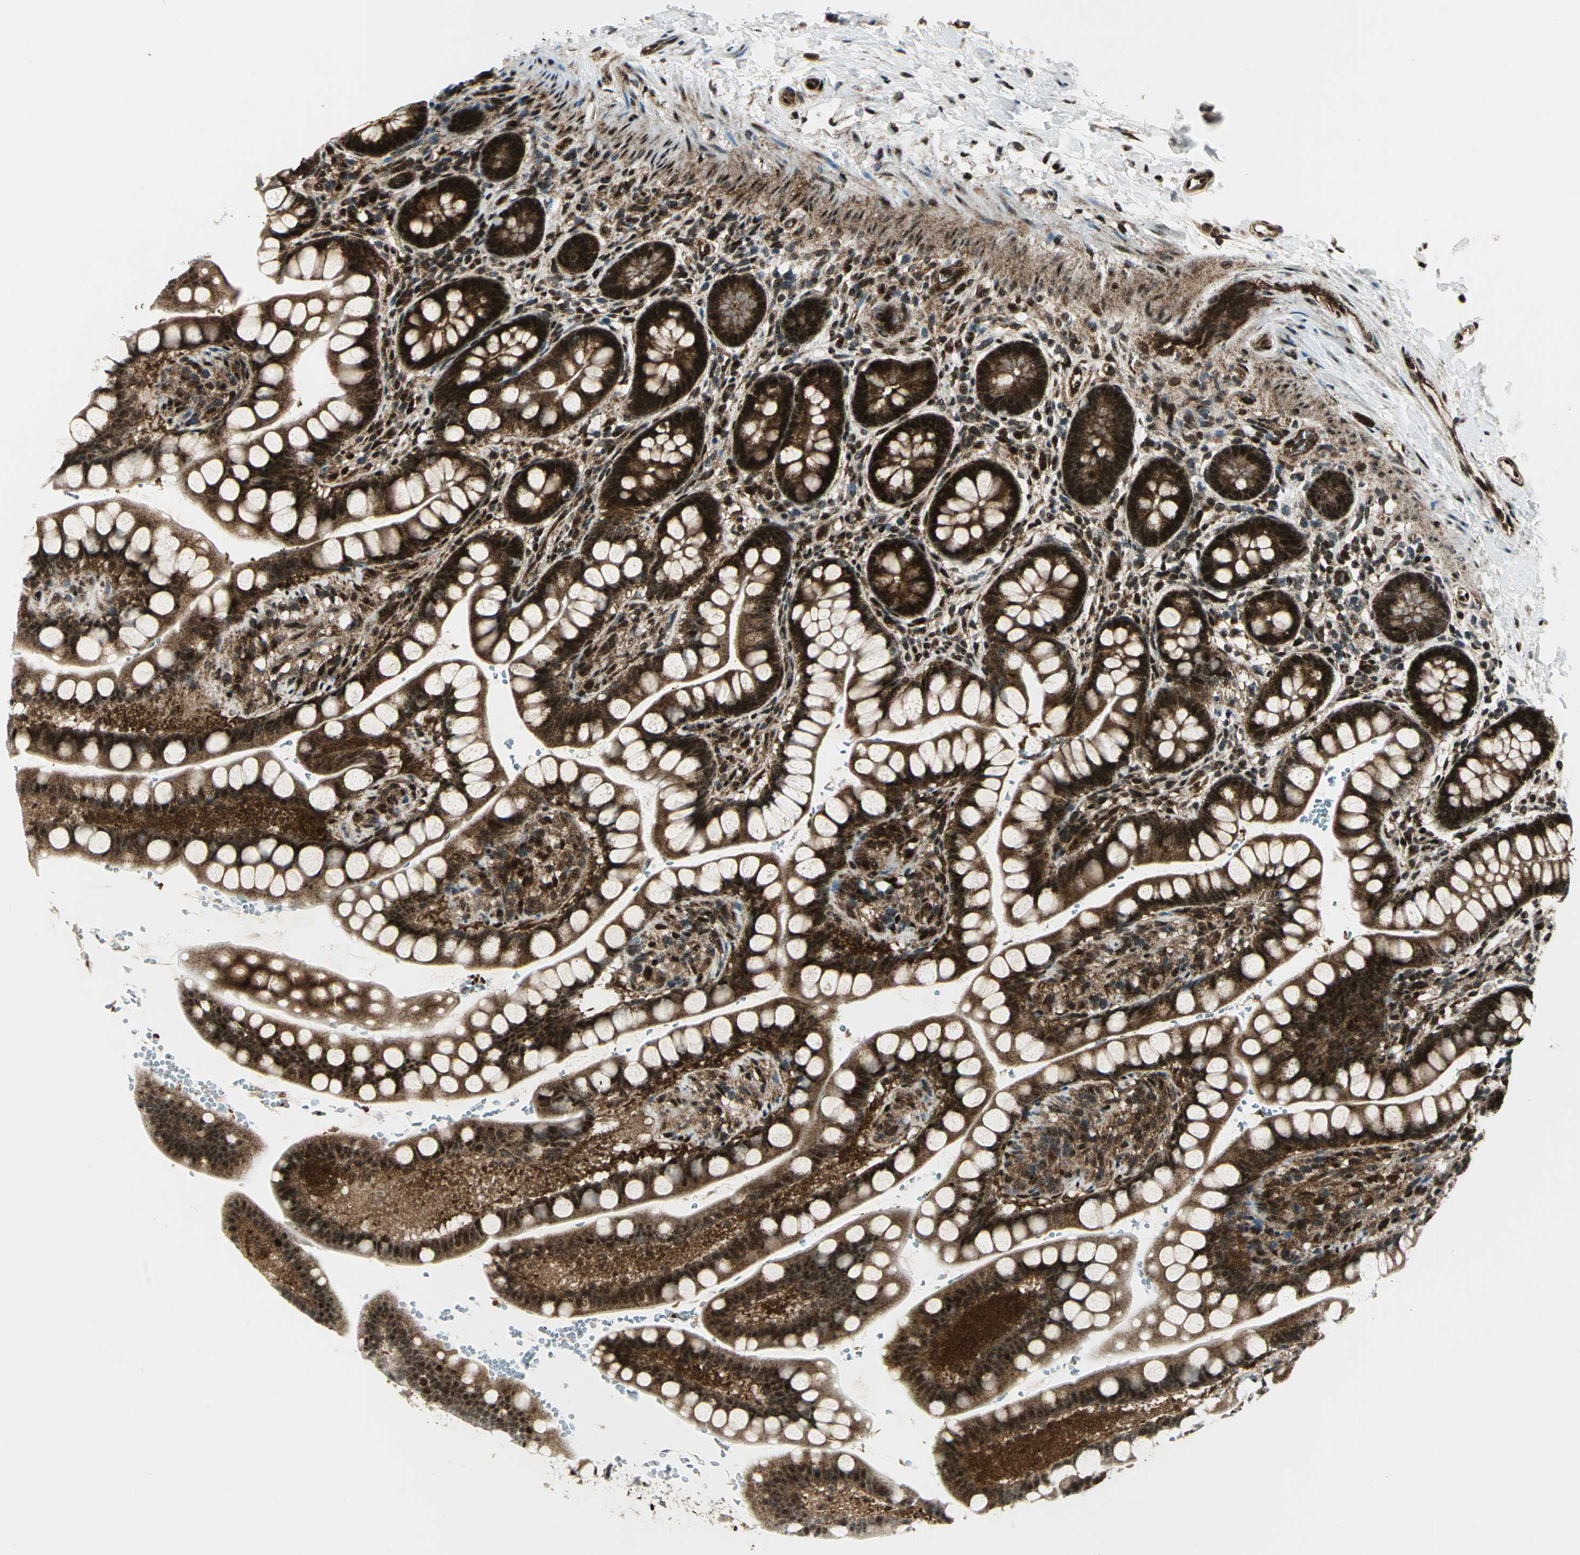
{"staining": {"intensity": "strong", "quantity": ">75%", "location": "cytoplasmic/membranous,nuclear"}, "tissue": "small intestine", "cell_type": "Glandular cells", "image_type": "normal", "snomed": [{"axis": "morphology", "description": "Normal tissue, NOS"}, {"axis": "topography", "description": "Small intestine"}], "caption": "Small intestine stained with IHC demonstrates strong cytoplasmic/membranous,nuclear positivity in approximately >75% of glandular cells. The protein of interest is stained brown, and the nuclei are stained in blue (DAB IHC with brightfield microscopy, high magnification).", "gene": "COPS5", "patient": {"sex": "female", "age": 58}}